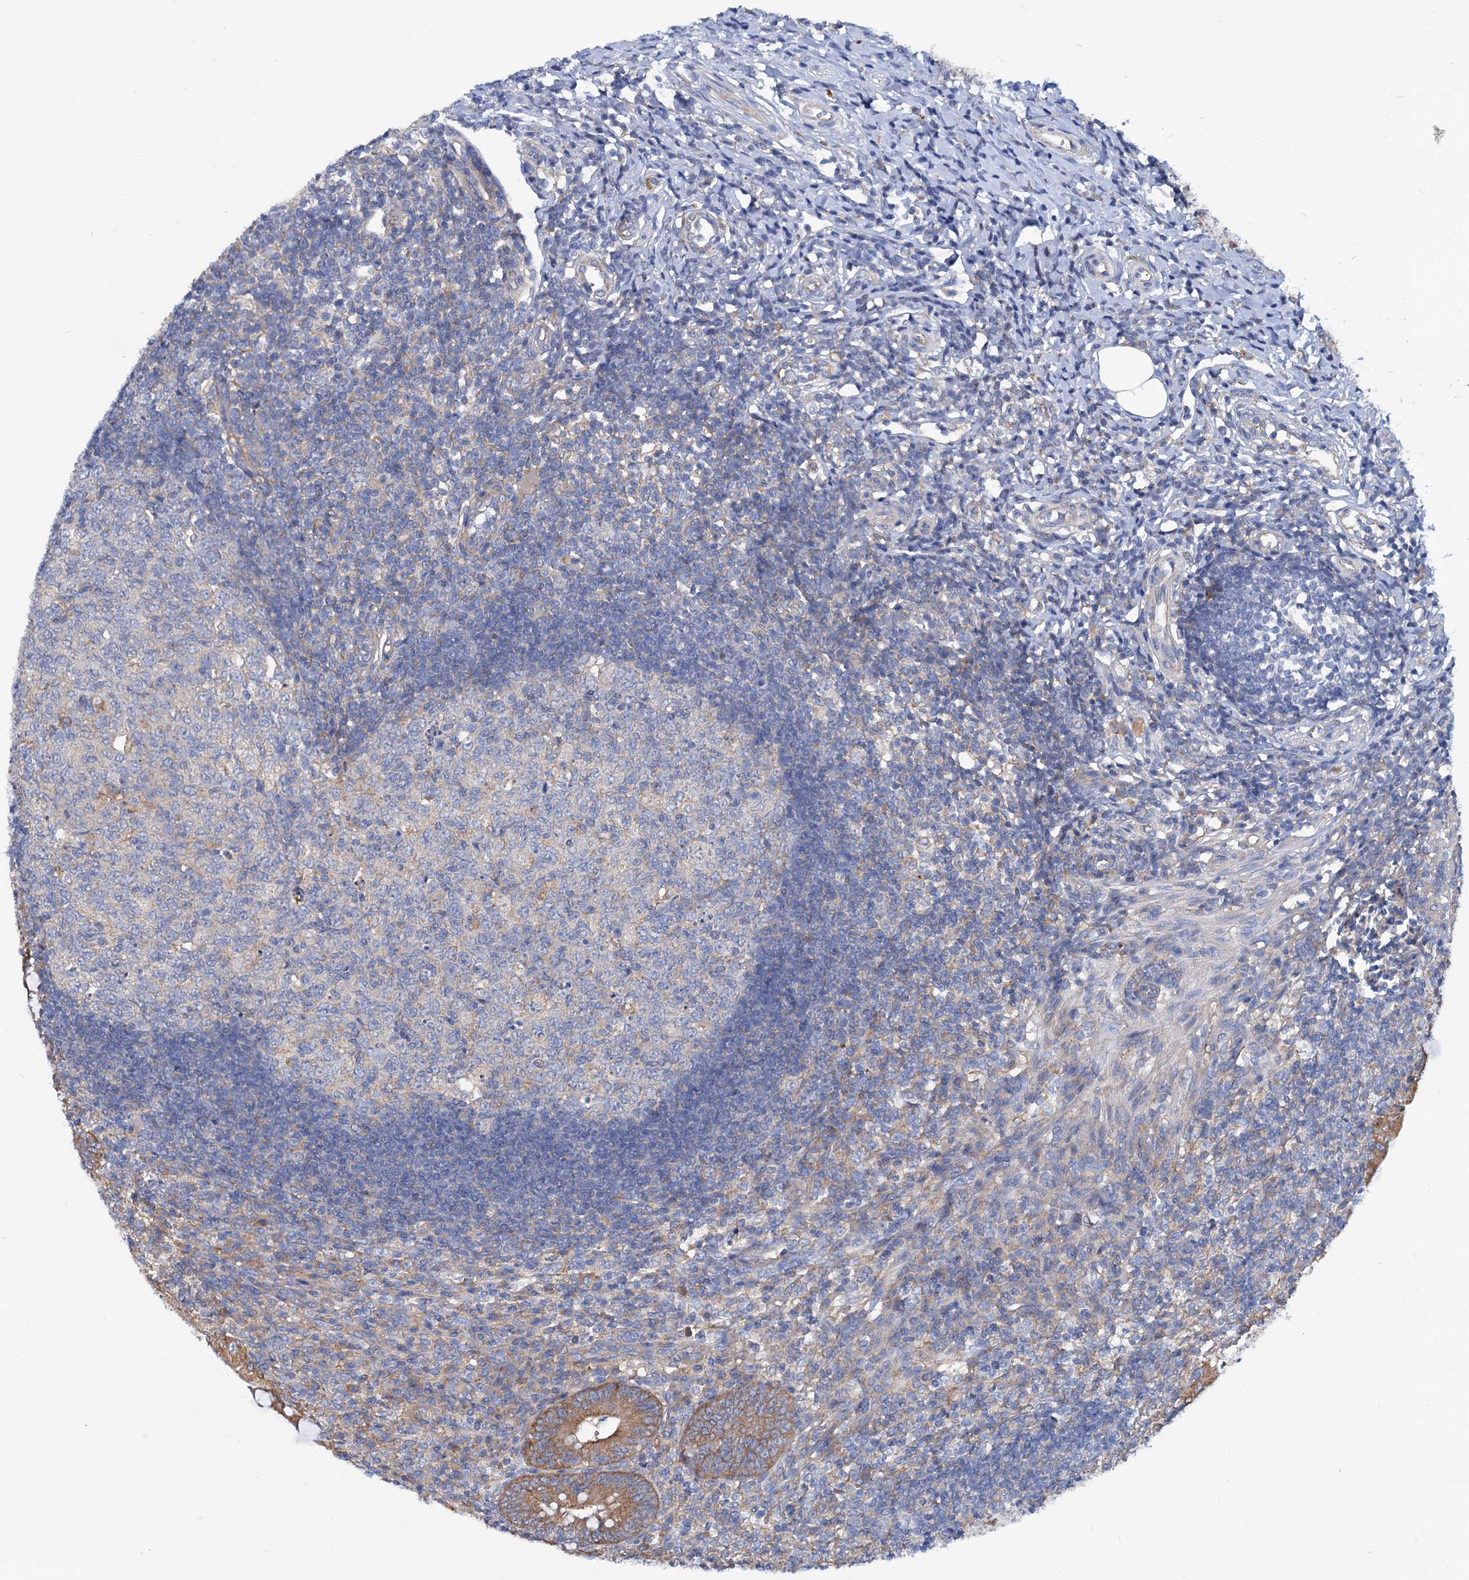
{"staining": {"intensity": "strong", "quantity": ">75%", "location": "cytoplasmic/membranous"}, "tissue": "appendix", "cell_type": "Glandular cells", "image_type": "normal", "snomed": [{"axis": "morphology", "description": "Normal tissue, NOS"}, {"axis": "topography", "description": "Appendix"}], "caption": "Strong cytoplasmic/membranous protein staining is identified in approximately >75% of glandular cells in appendix.", "gene": "TRIM55", "patient": {"sex": "male", "age": 14}}